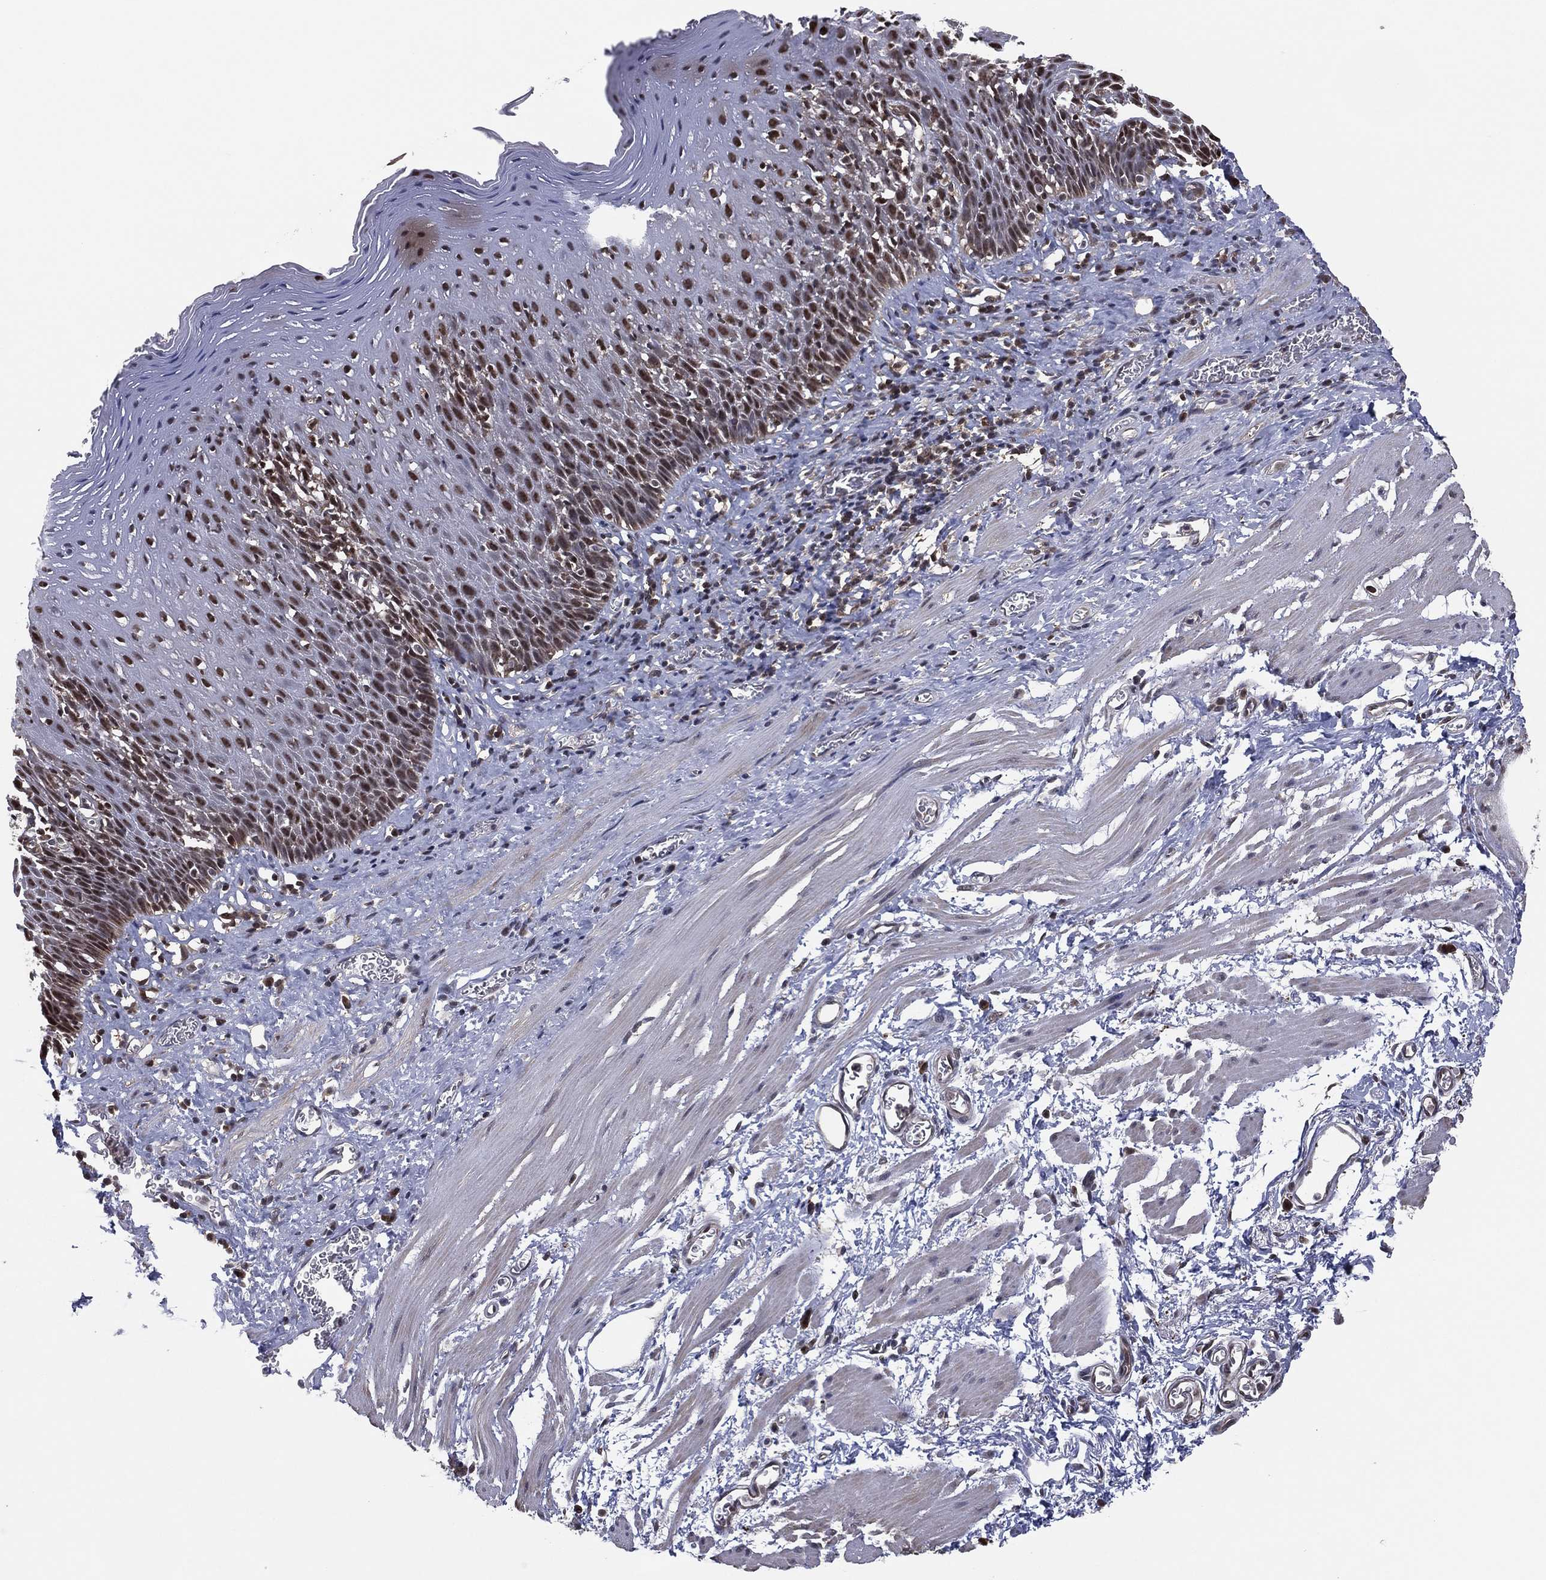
{"staining": {"intensity": "strong", "quantity": "25%-75%", "location": "nuclear"}, "tissue": "esophagus", "cell_type": "Squamous epithelial cells", "image_type": "normal", "snomed": [{"axis": "morphology", "description": "Normal tissue, NOS"}, {"axis": "morphology", "description": "Adenocarcinoma, NOS"}, {"axis": "topography", "description": "Esophagus"}, {"axis": "topography", "description": "Stomach, upper"}], "caption": "Immunohistochemistry histopathology image of benign esophagus: esophagus stained using immunohistochemistry (IHC) exhibits high levels of strong protein expression localized specifically in the nuclear of squamous epithelial cells, appearing as a nuclear brown color.", "gene": "ICOSLG", "patient": {"sex": "male", "age": 74}}